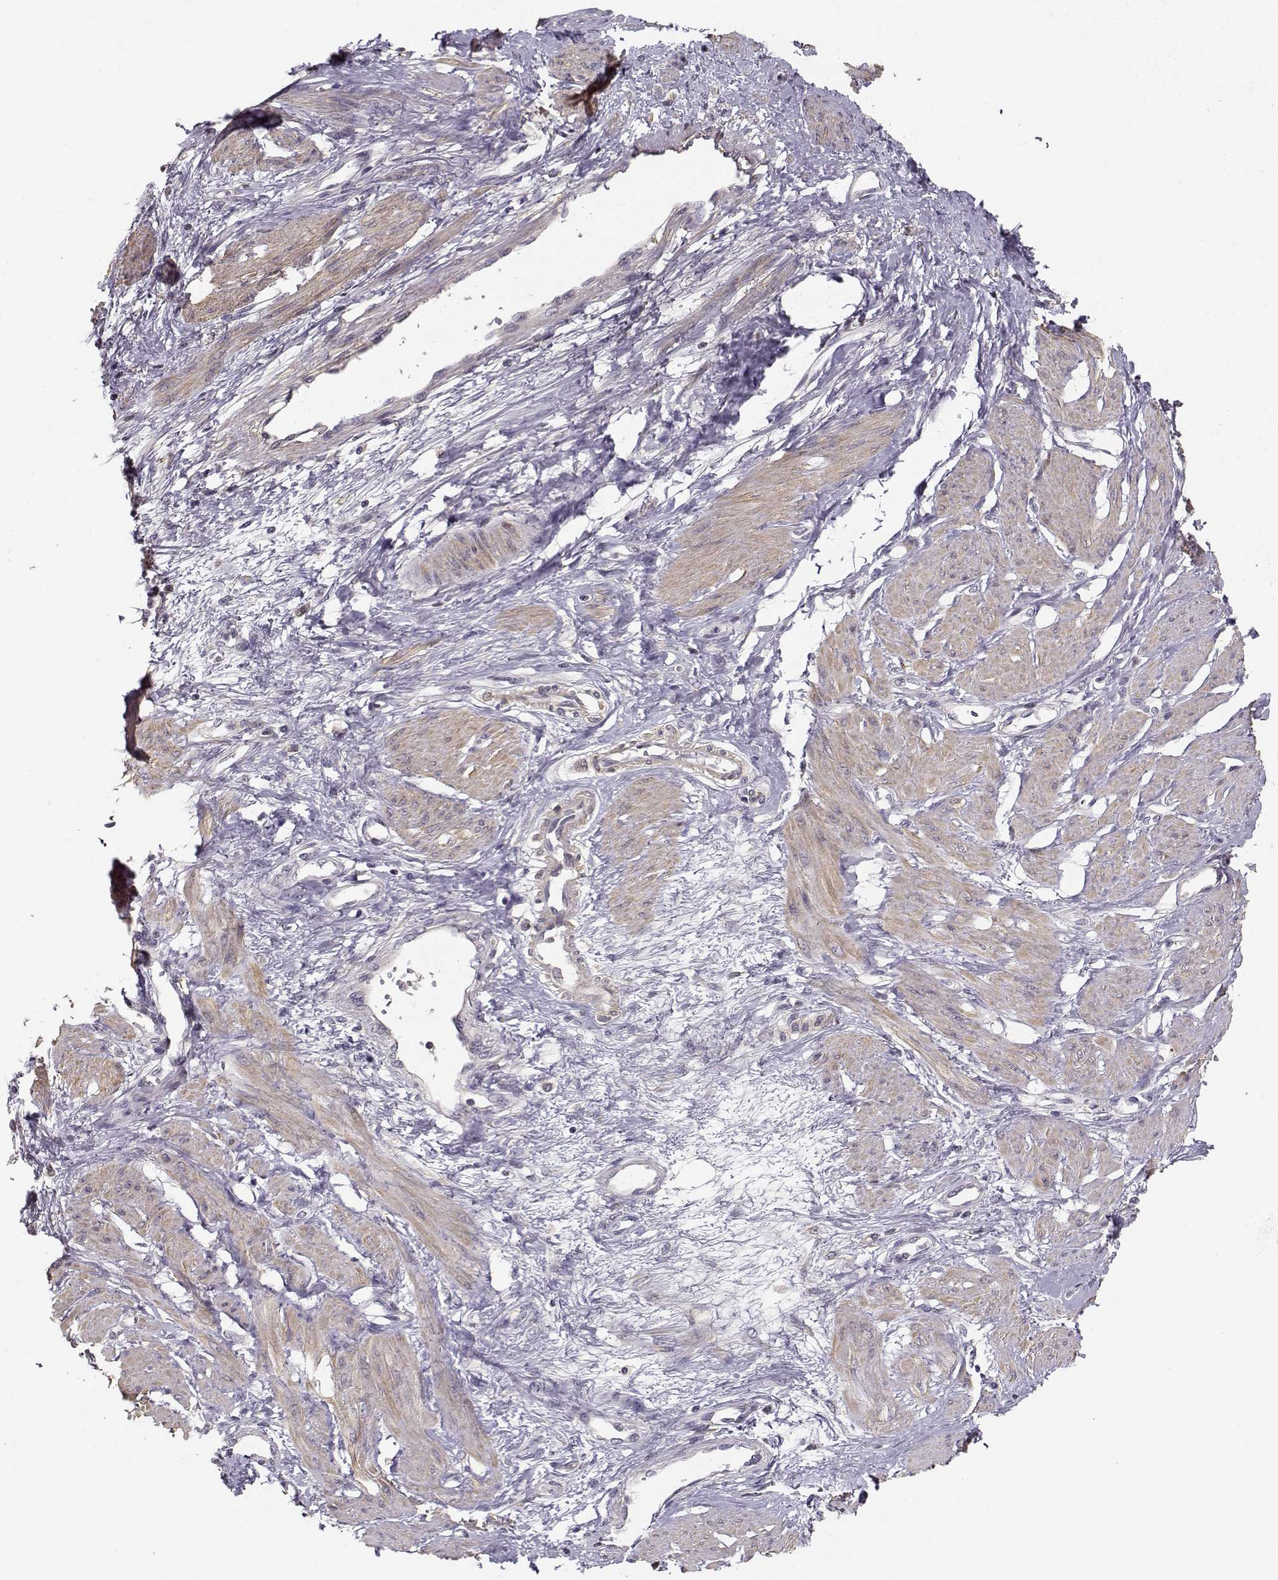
{"staining": {"intensity": "weak", "quantity": "25%-75%", "location": "cytoplasmic/membranous"}, "tissue": "smooth muscle", "cell_type": "Smooth muscle cells", "image_type": "normal", "snomed": [{"axis": "morphology", "description": "Normal tissue, NOS"}, {"axis": "topography", "description": "Smooth muscle"}, {"axis": "topography", "description": "Uterus"}], "caption": "High-power microscopy captured an immunohistochemistry (IHC) histopathology image of benign smooth muscle, revealing weak cytoplasmic/membranous expression in about 25%-75% of smooth muscle cells. (Stains: DAB (3,3'-diaminobenzidine) in brown, nuclei in blue, Microscopy: brightfield microscopy at high magnification).", "gene": "ENTPD8", "patient": {"sex": "female", "age": 39}}